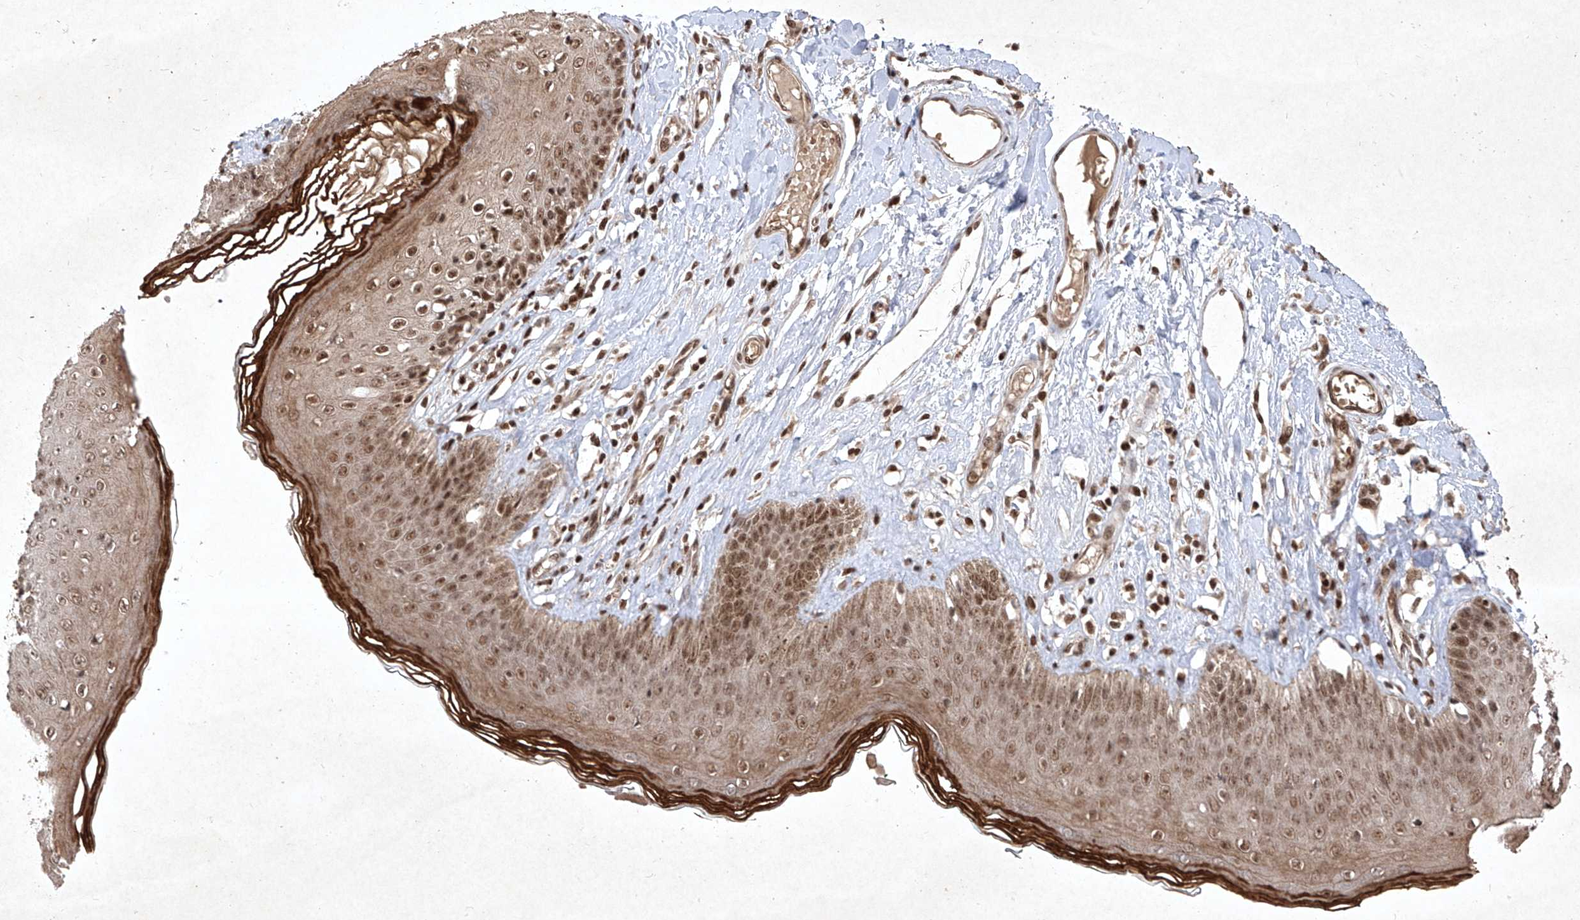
{"staining": {"intensity": "moderate", "quantity": ">75%", "location": "cytoplasmic/membranous,nuclear"}, "tissue": "skin", "cell_type": "Epidermal cells", "image_type": "normal", "snomed": [{"axis": "morphology", "description": "Normal tissue, NOS"}, {"axis": "morphology", "description": "Squamous cell carcinoma, NOS"}, {"axis": "topography", "description": "Vulva"}], "caption": "Immunohistochemistry (IHC) (DAB) staining of unremarkable human skin displays moderate cytoplasmic/membranous,nuclear protein staining in about >75% of epidermal cells. The protein of interest is shown in brown color, while the nuclei are stained blue.", "gene": "IRF2", "patient": {"sex": "female", "age": 85}}